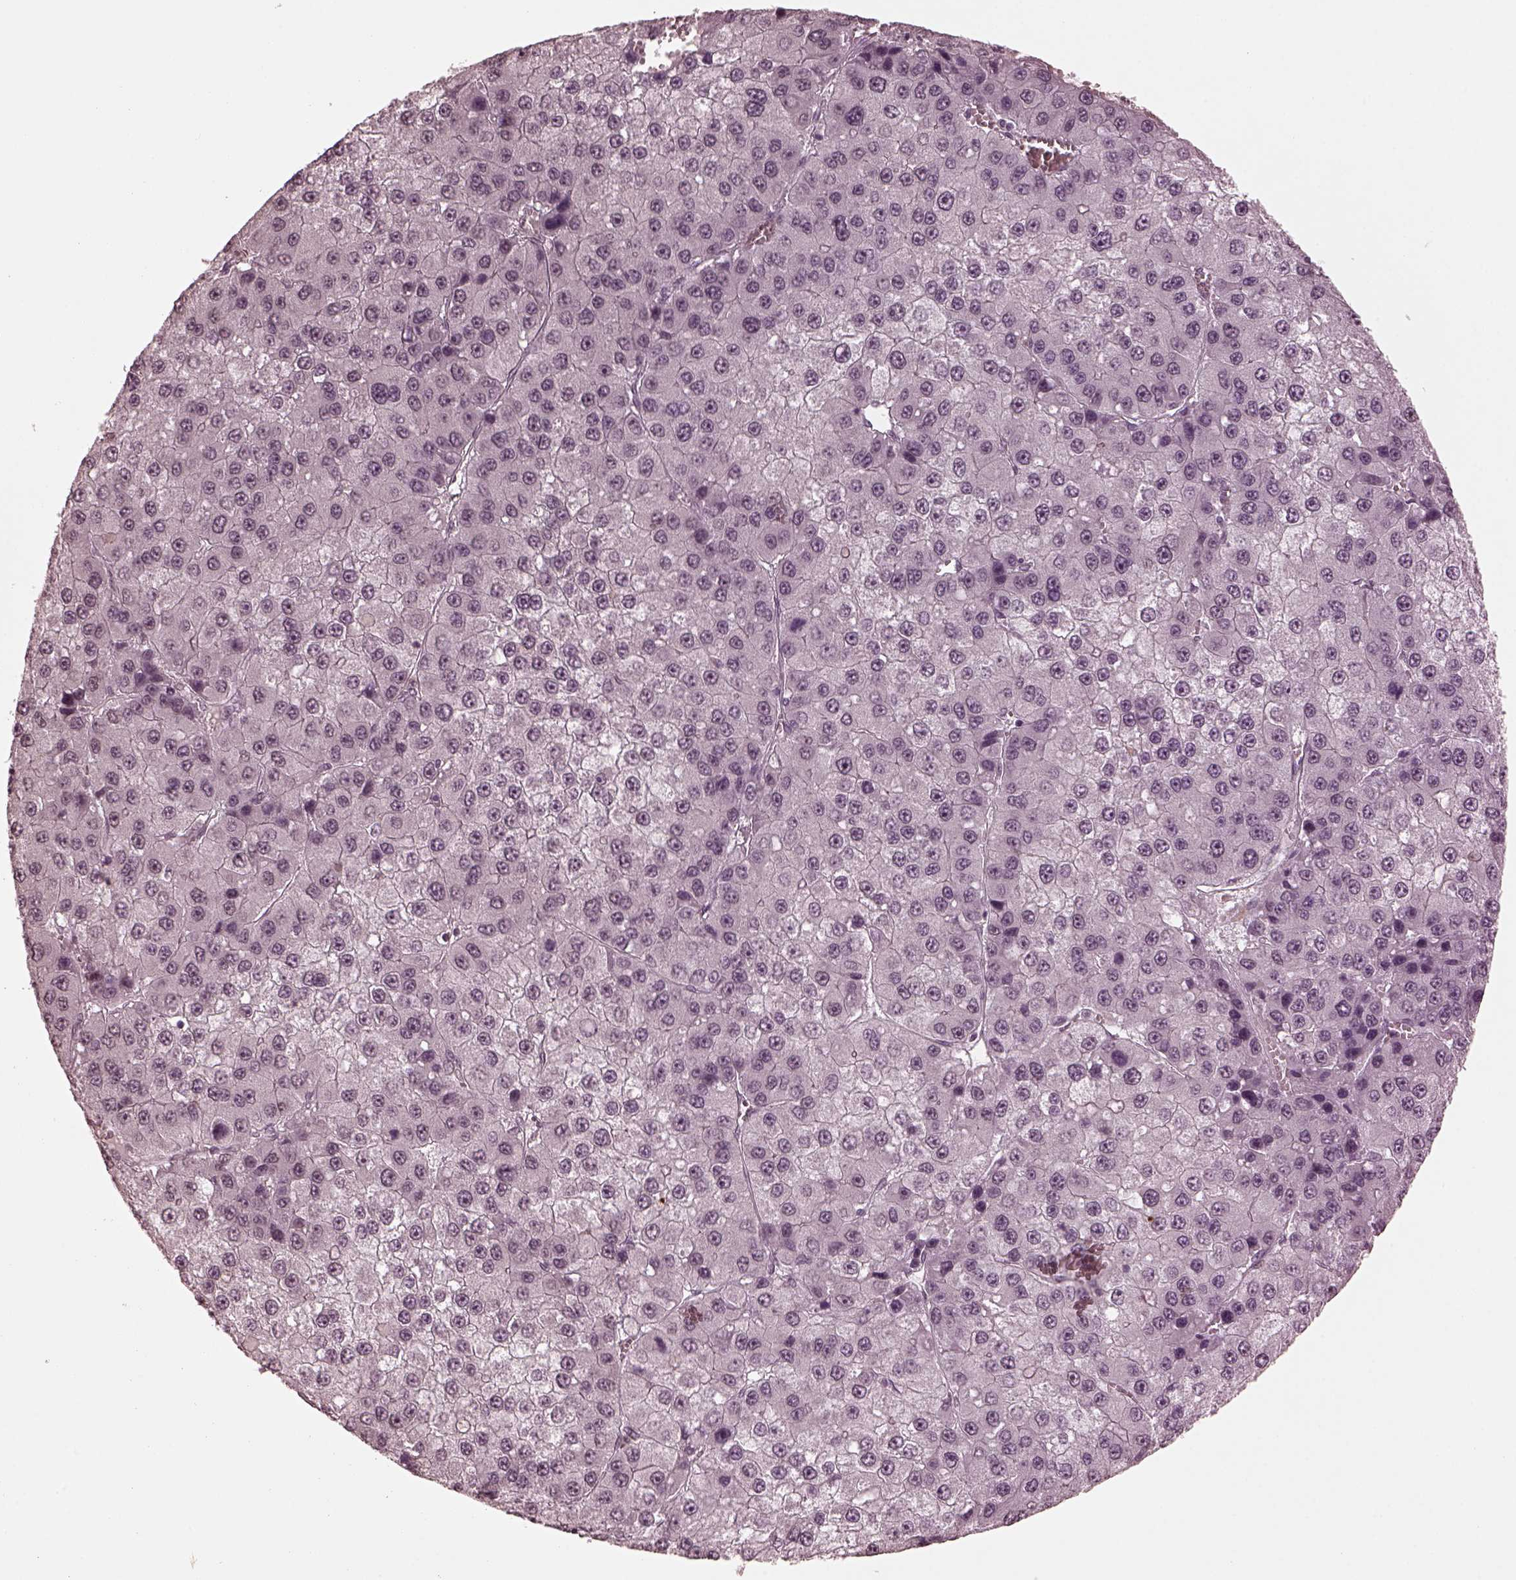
{"staining": {"intensity": "negative", "quantity": "none", "location": "none"}, "tissue": "liver cancer", "cell_type": "Tumor cells", "image_type": "cancer", "snomed": [{"axis": "morphology", "description": "Carcinoma, Hepatocellular, NOS"}, {"axis": "topography", "description": "Liver"}], "caption": "Tumor cells are negative for protein expression in human hepatocellular carcinoma (liver).", "gene": "KRT79", "patient": {"sex": "female", "age": 73}}